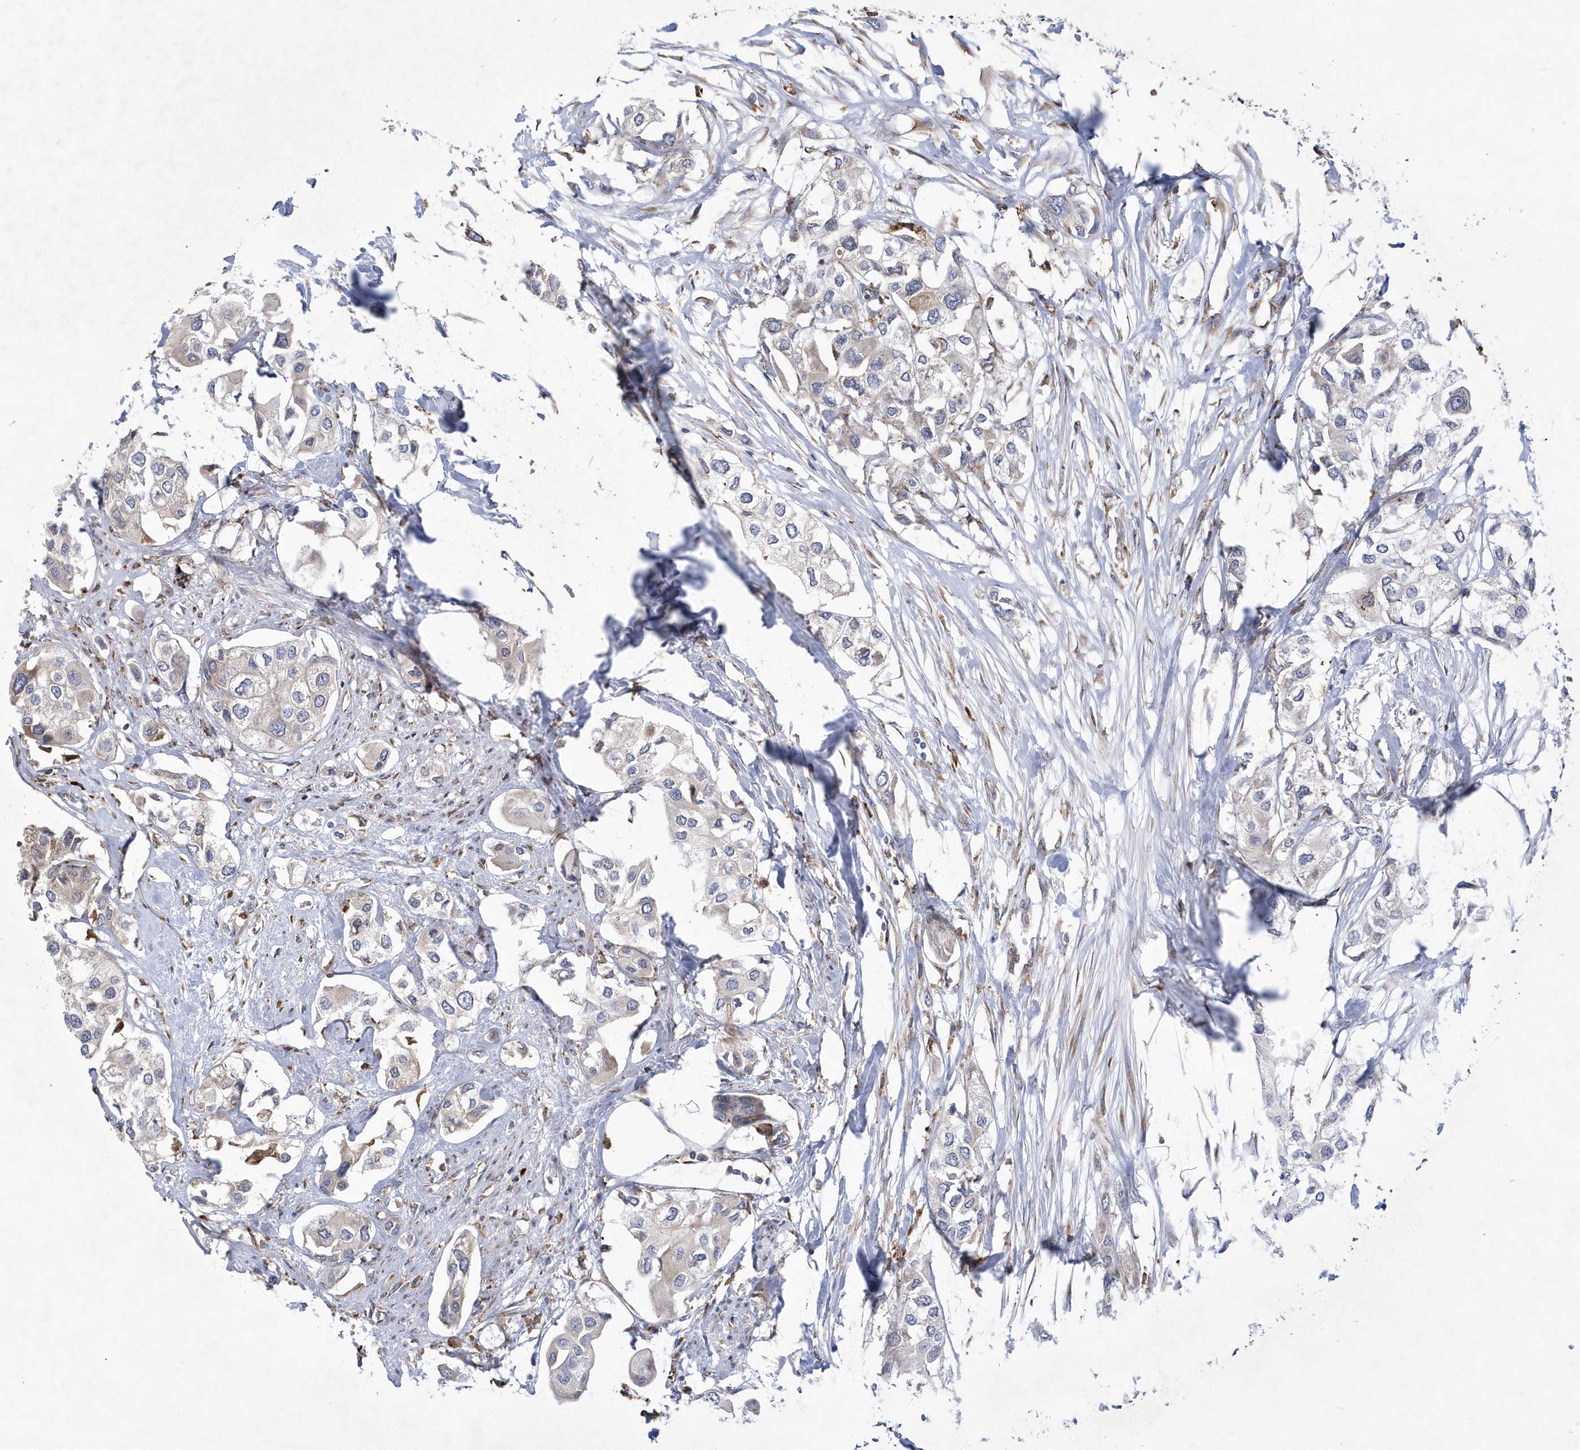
{"staining": {"intensity": "negative", "quantity": "none", "location": "none"}, "tissue": "urothelial cancer", "cell_type": "Tumor cells", "image_type": "cancer", "snomed": [{"axis": "morphology", "description": "Urothelial carcinoma, High grade"}, {"axis": "topography", "description": "Urinary bladder"}], "caption": "Immunohistochemical staining of urothelial cancer reveals no significant expression in tumor cells. Brightfield microscopy of immunohistochemistry (IHC) stained with DAB (3,3'-diaminobenzidine) (brown) and hematoxylin (blue), captured at high magnification.", "gene": "MED31", "patient": {"sex": "male", "age": 64}}